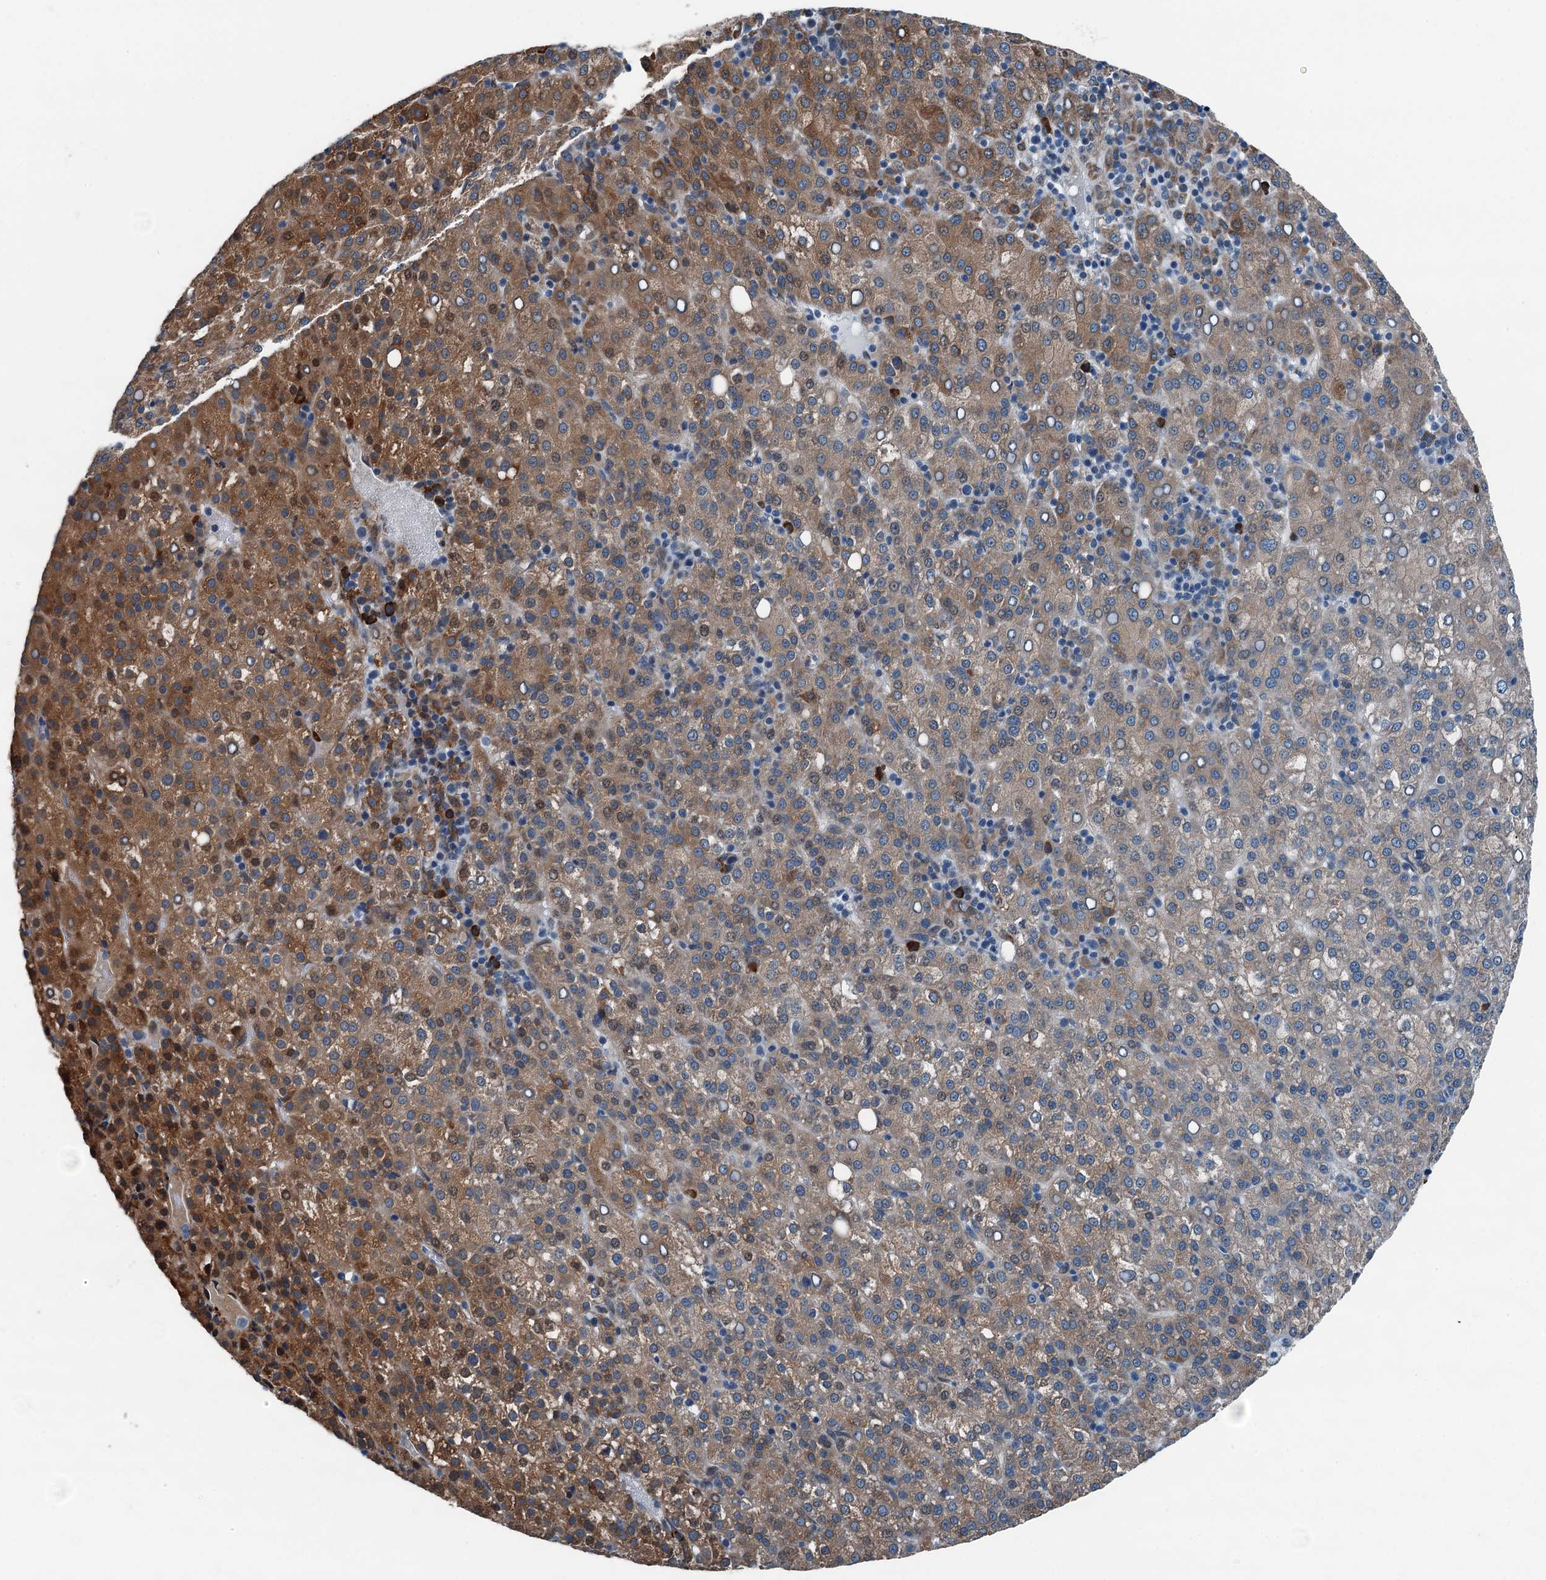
{"staining": {"intensity": "moderate", "quantity": "25%-75%", "location": "cytoplasmic/membranous"}, "tissue": "liver cancer", "cell_type": "Tumor cells", "image_type": "cancer", "snomed": [{"axis": "morphology", "description": "Carcinoma, Hepatocellular, NOS"}, {"axis": "topography", "description": "Liver"}], "caption": "This is an image of IHC staining of hepatocellular carcinoma (liver), which shows moderate expression in the cytoplasmic/membranous of tumor cells.", "gene": "TAMALIN", "patient": {"sex": "female", "age": 58}}